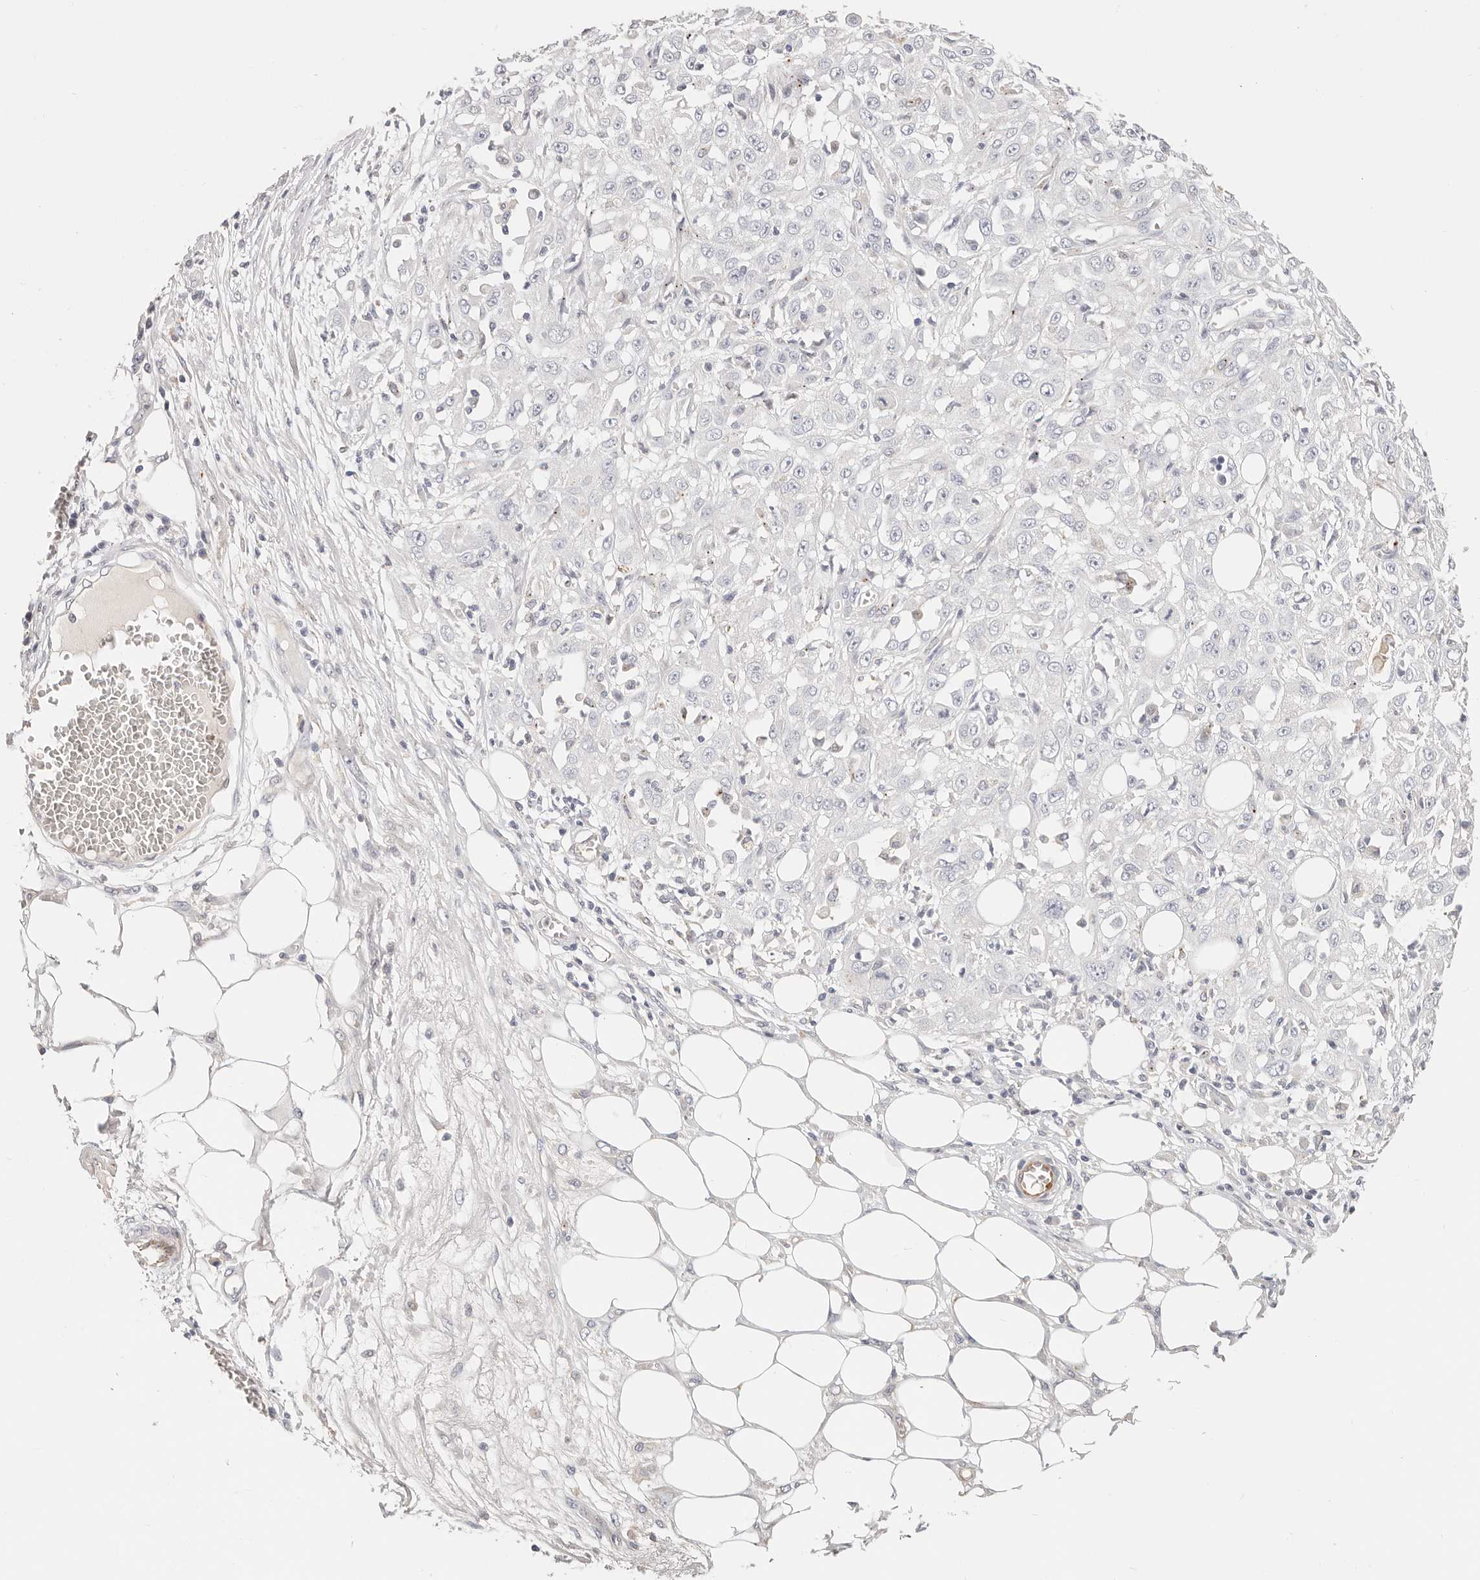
{"staining": {"intensity": "negative", "quantity": "none", "location": "none"}, "tissue": "skin cancer", "cell_type": "Tumor cells", "image_type": "cancer", "snomed": [{"axis": "morphology", "description": "Squamous cell carcinoma, NOS"}, {"axis": "morphology", "description": "Squamous cell carcinoma, metastatic, NOS"}, {"axis": "topography", "description": "Skin"}, {"axis": "topography", "description": "Lymph node"}], "caption": "Histopathology image shows no significant protein expression in tumor cells of skin cancer.", "gene": "ZRANB1", "patient": {"sex": "male", "age": 75}}